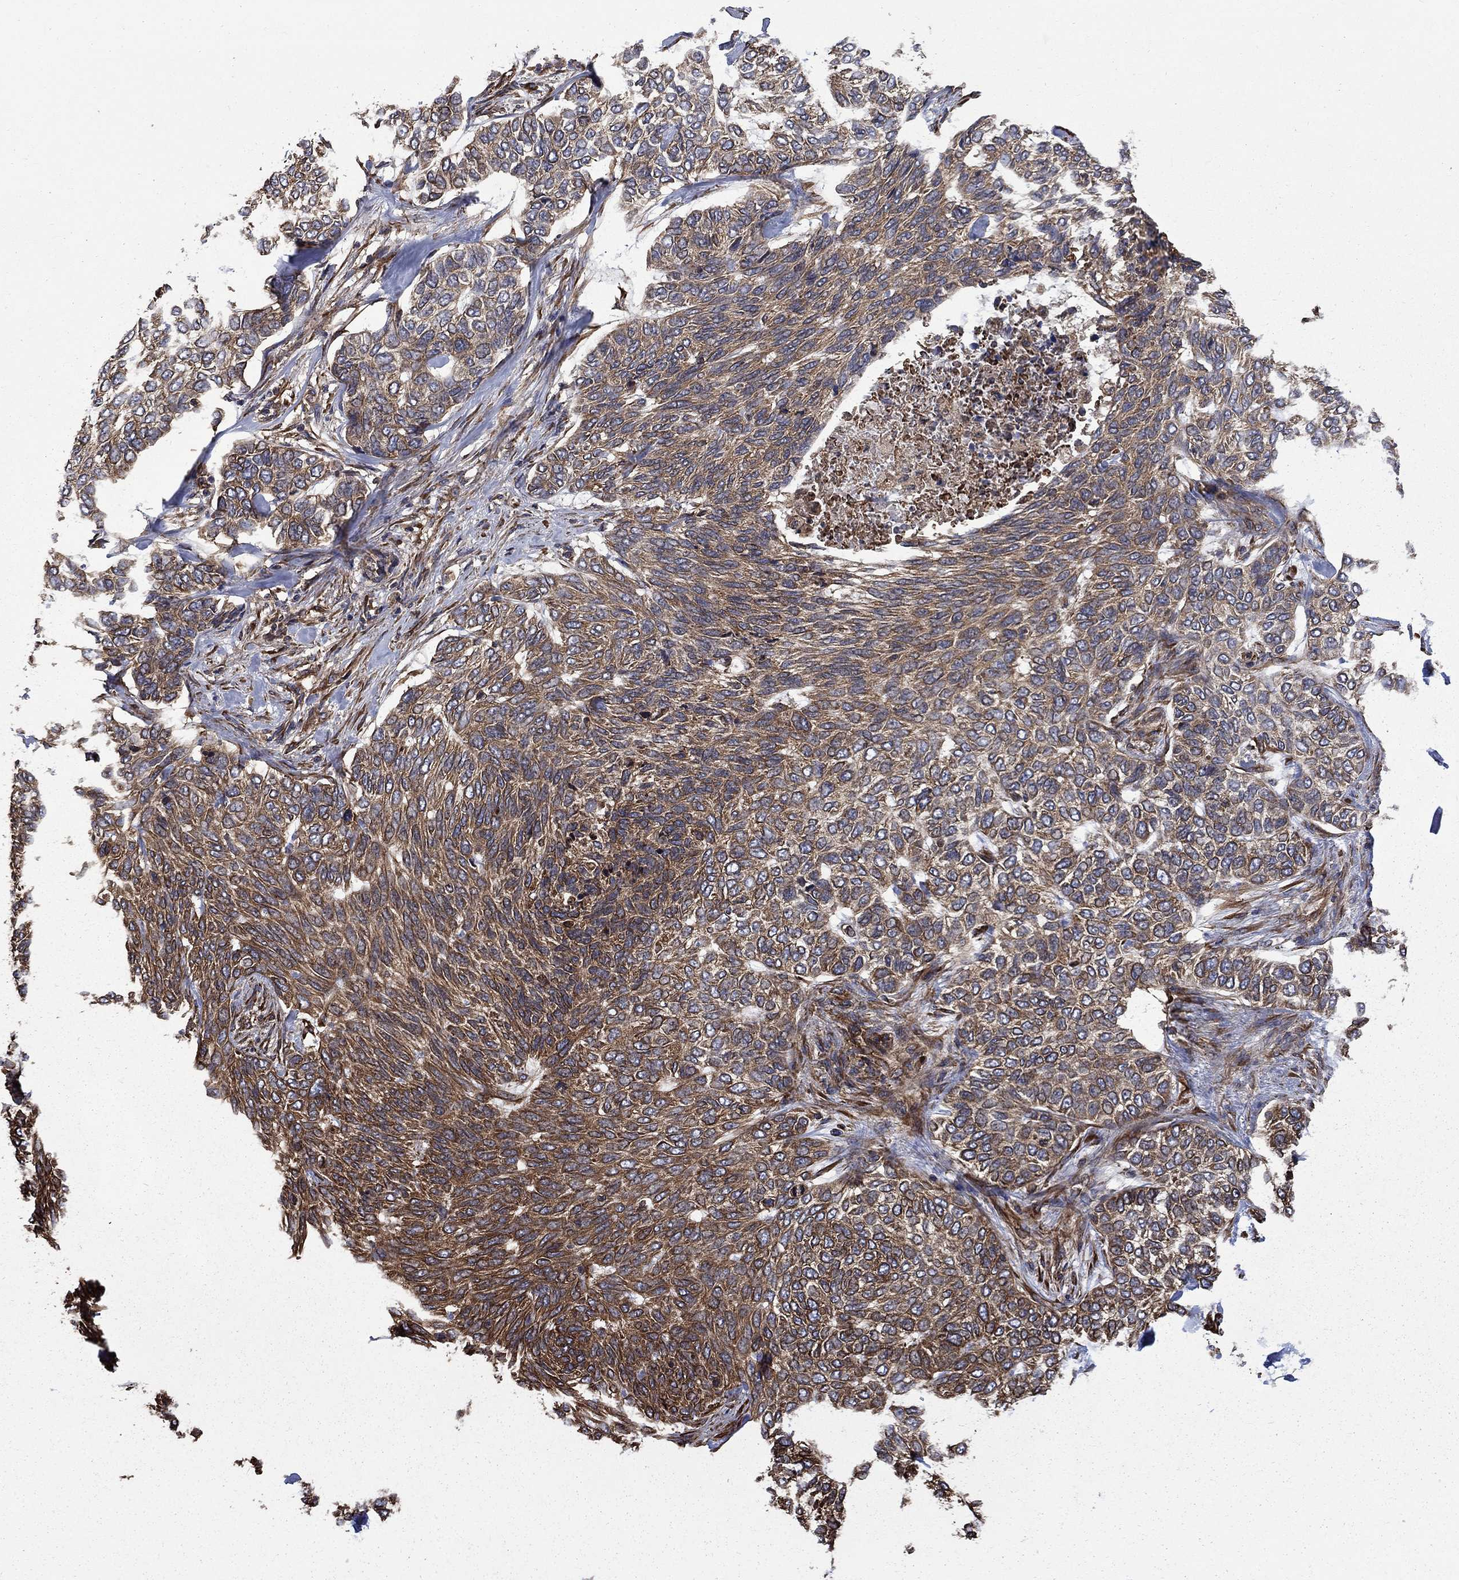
{"staining": {"intensity": "moderate", "quantity": ">75%", "location": "cytoplasmic/membranous"}, "tissue": "skin cancer", "cell_type": "Tumor cells", "image_type": "cancer", "snomed": [{"axis": "morphology", "description": "Basal cell carcinoma"}, {"axis": "topography", "description": "Skin"}], "caption": "Skin cancer stained with a brown dye displays moderate cytoplasmic/membranous positive staining in approximately >75% of tumor cells.", "gene": "CUTC", "patient": {"sex": "female", "age": 65}}